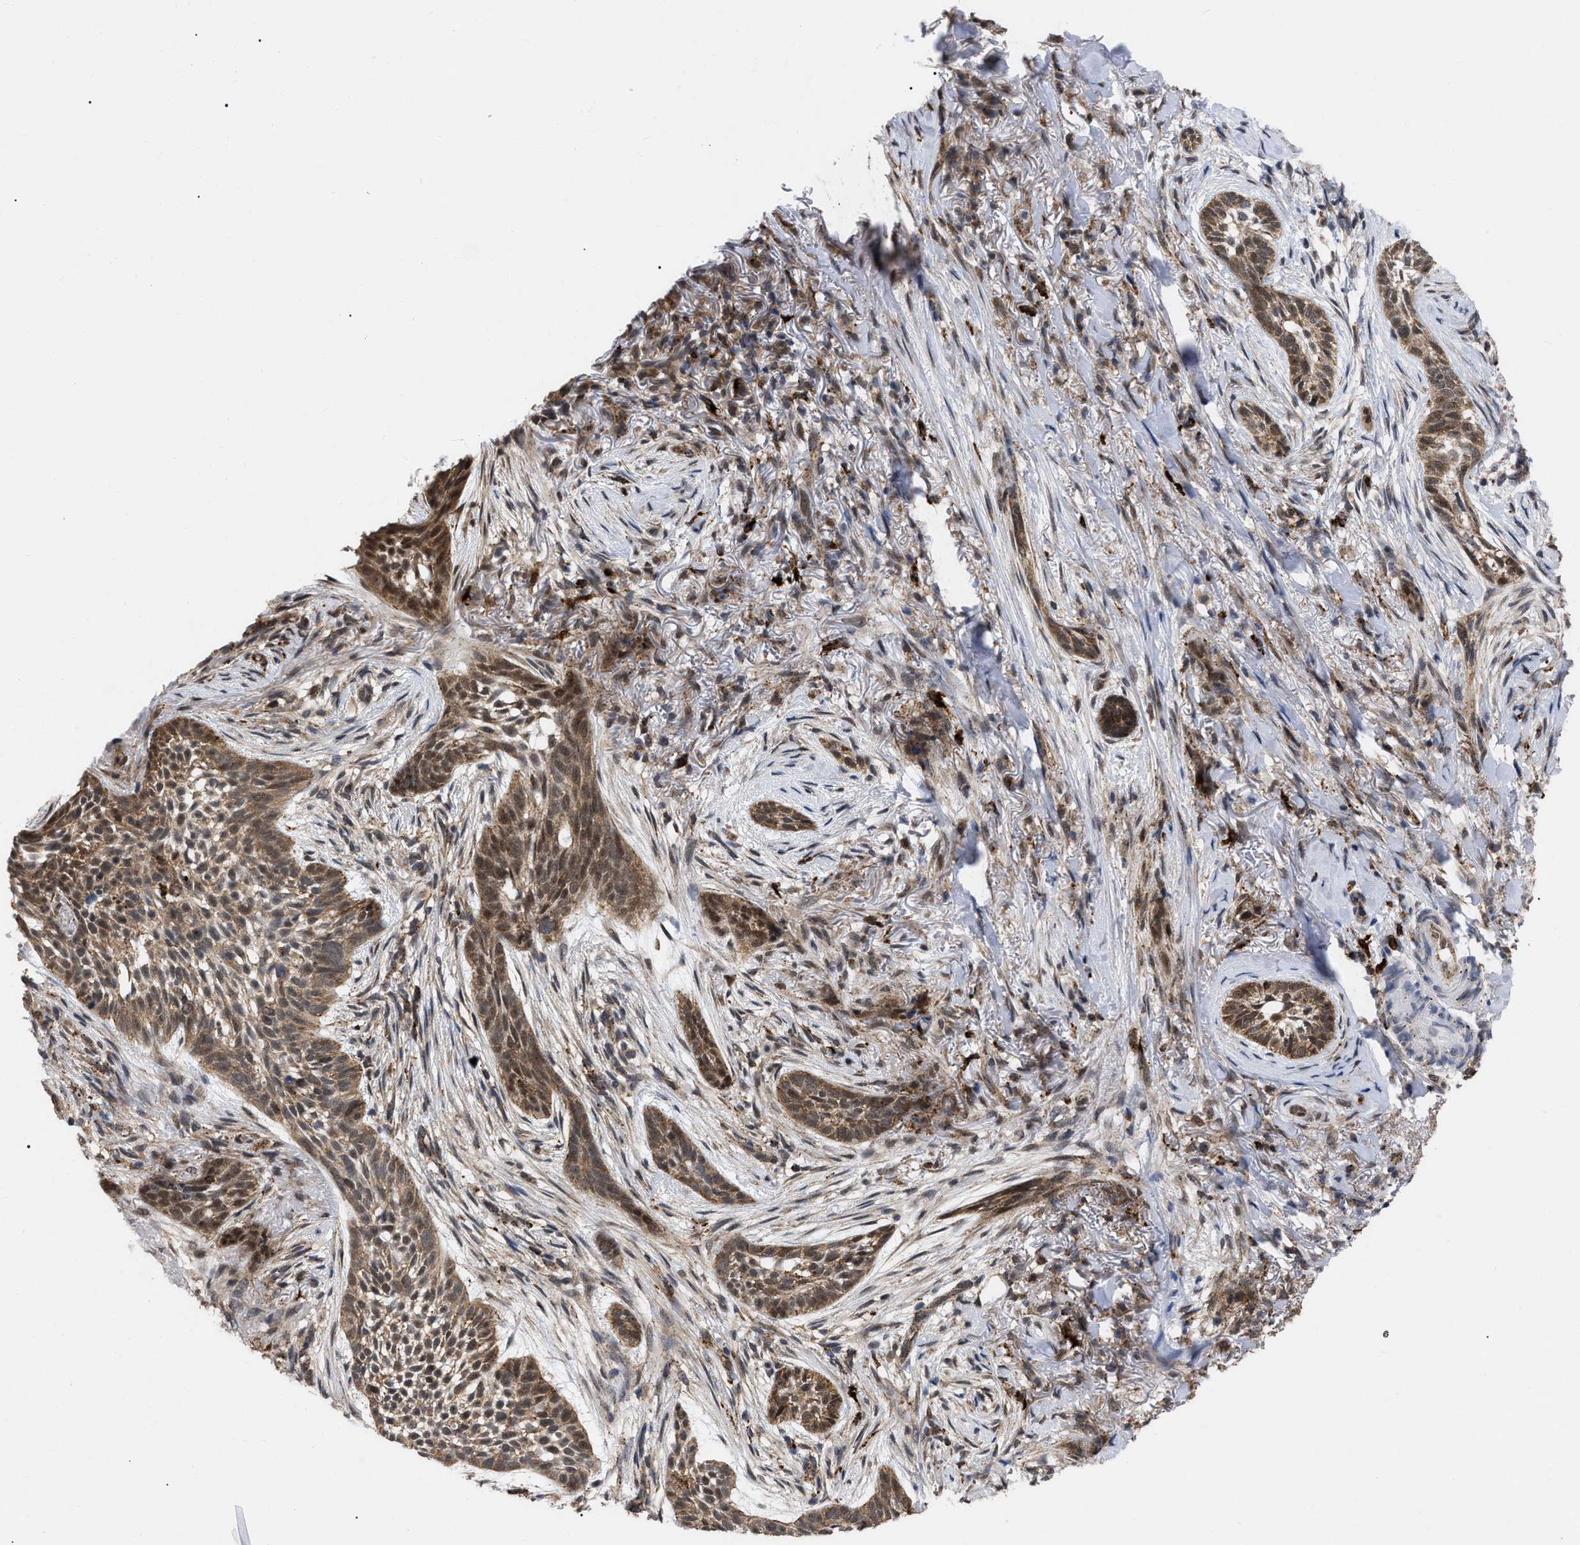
{"staining": {"intensity": "moderate", "quantity": ">75%", "location": "cytoplasmic/membranous,nuclear"}, "tissue": "skin cancer", "cell_type": "Tumor cells", "image_type": "cancer", "snomed": [{"axis": "morphology", "description": "Basal cell carcinoma"}, {"axis": "topography", "description": "Skin"}], "caption": "A histopathology image of human basal cell carcinoma (skin) stained for a protein displays moderate cytoplasmic/membranous and nuclear brown staining in tumor cells. The protein of interest is shown in brown color, while the nuclei are stained blue.", "gene": "UPF1", "patient": {"sex": "female", "age": 88}}